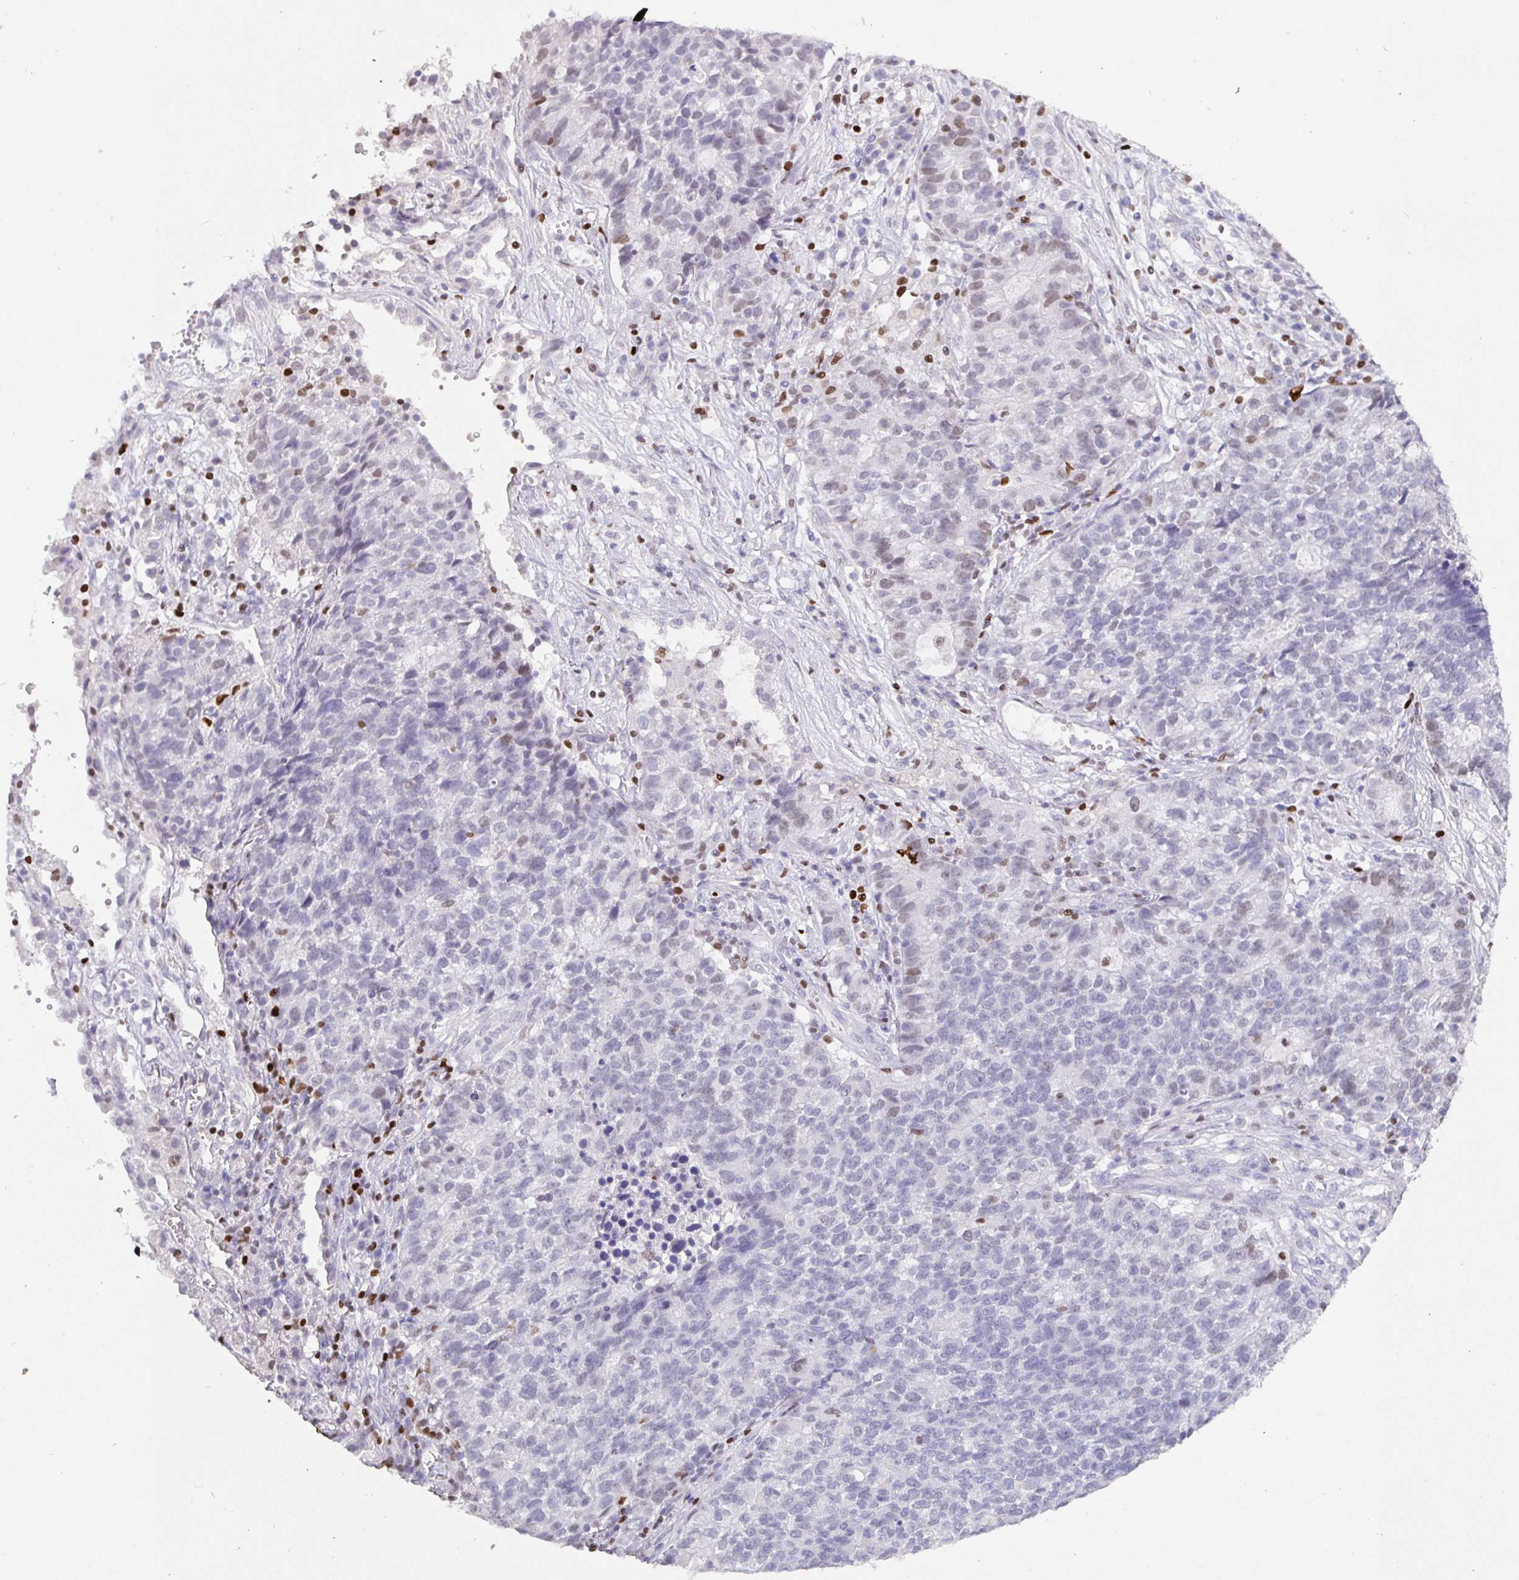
{"staining": {"intensity": "negative", "quantity": "none", "location": "none"}, "tissue": "lung cancer", "cell_type": "Tumor cells", "image_type": "cancer", "snomed": [{"axis": "morphology", "description": "Adenocarcinoma, NOS"}, {"axis": "topography", "description": "Lung"}], "caption": "High power microscopy micrograph of an immunohistochemistry photomicrograph of lung adenocarcinoma, revealing no significant staining in tumor cells.", "gene": "SATB1", "patient": {"sex": "male", "age": 57}}